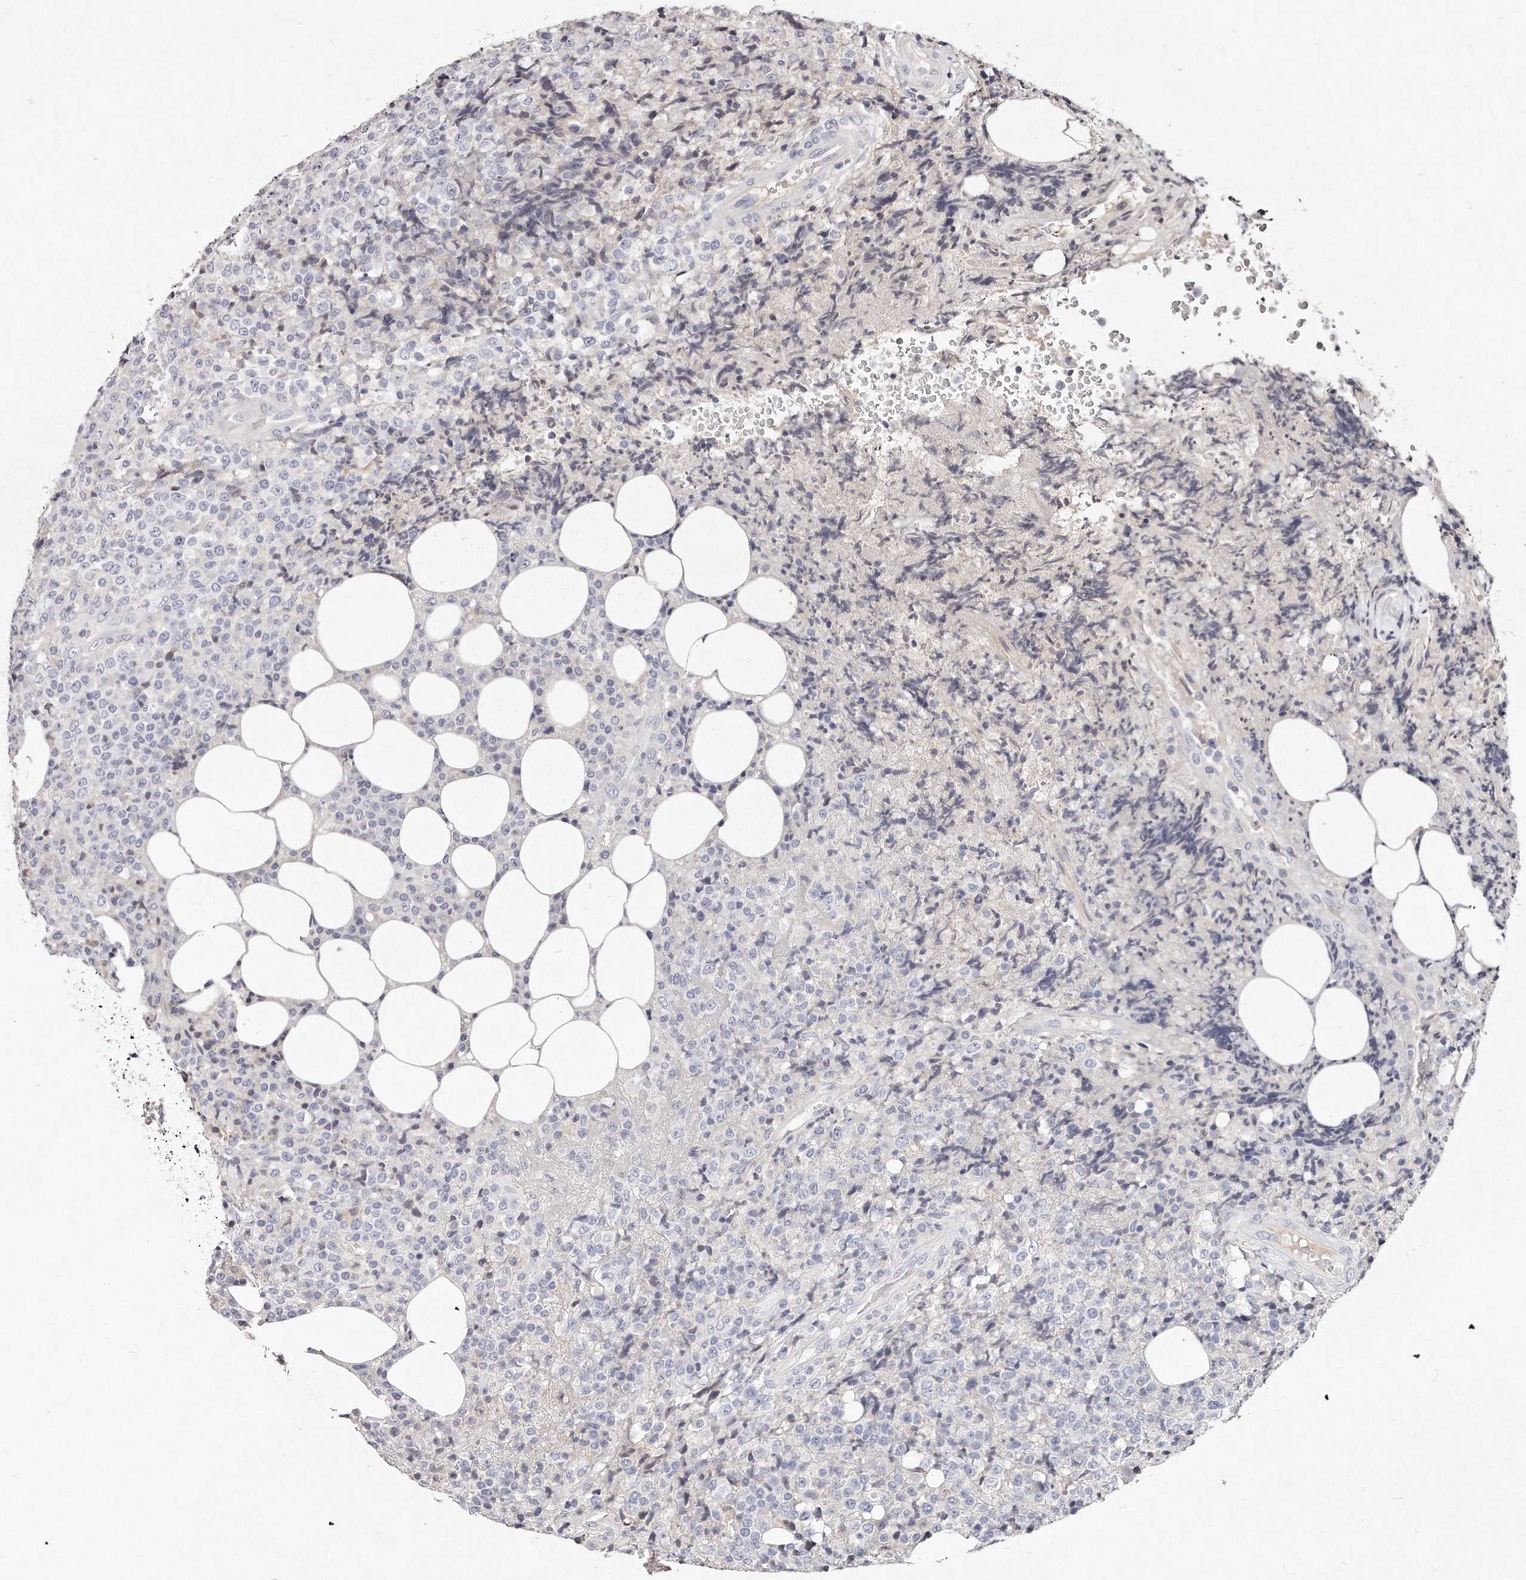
{"staining": {"intensity": "negative", "quantity": "none", "location": "none"}, "tissue": "lymphoma", "cell_type": "Tumor cells", "image_type": "cancer", "snomed": [{"axis": "morphology", "description": "Malignant lymphoma, non-Hodgkin's type, High grade"}, {"axis": "topography", "description": "Lymph node"}], "caption": "There is no significant expression in tumor cells of malignant lymphoma, non-Hodgkin's type (high-grade).", "gene": "GDA", "patient": {"sex": "male", "age": 13}}